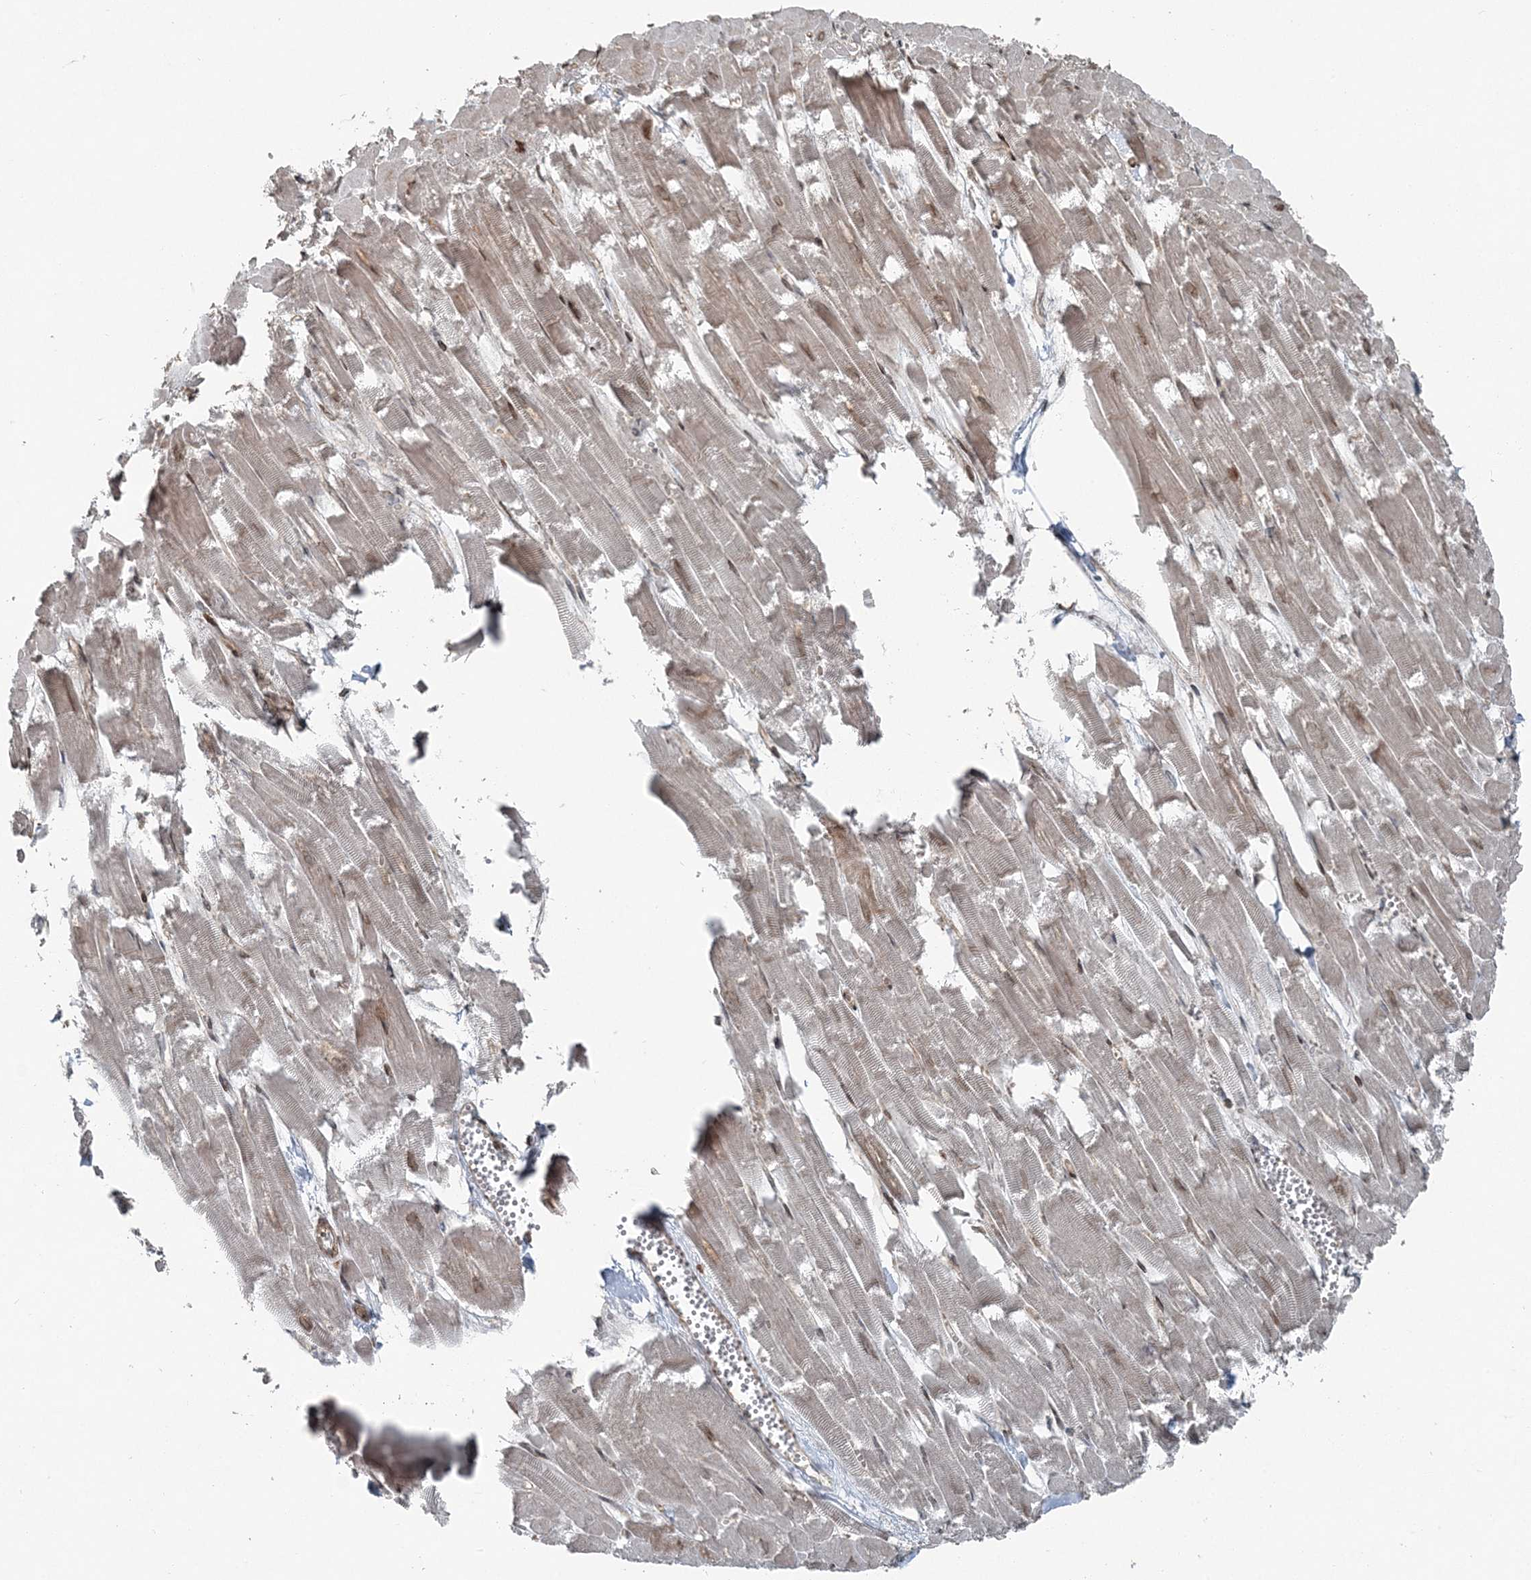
{"staining": {"intensity": "weak", "quantity": "25%-75%", "location": "cytoplasmic/membranous,nuclear"}, "tissue": "heart muscle", "cell_type": "Cardiomyocytes", "image_type": "normal", "snomed": [{"axis": "morphology", "description": "Normal tissue, NOS"}, {"axis": "topography", "description": "Heart"}], "caption": "This photomicrograph demonstrates normal heart muscle stained with IHC to label a protein in brown. The cytoplasmic/membranous,nuclear of cardiomyocytes show weak positivity for the protein. Nuclei are counter-stained blue.", "gene": "FBXL17", "patient": {"sex": "male", "age": 54}}